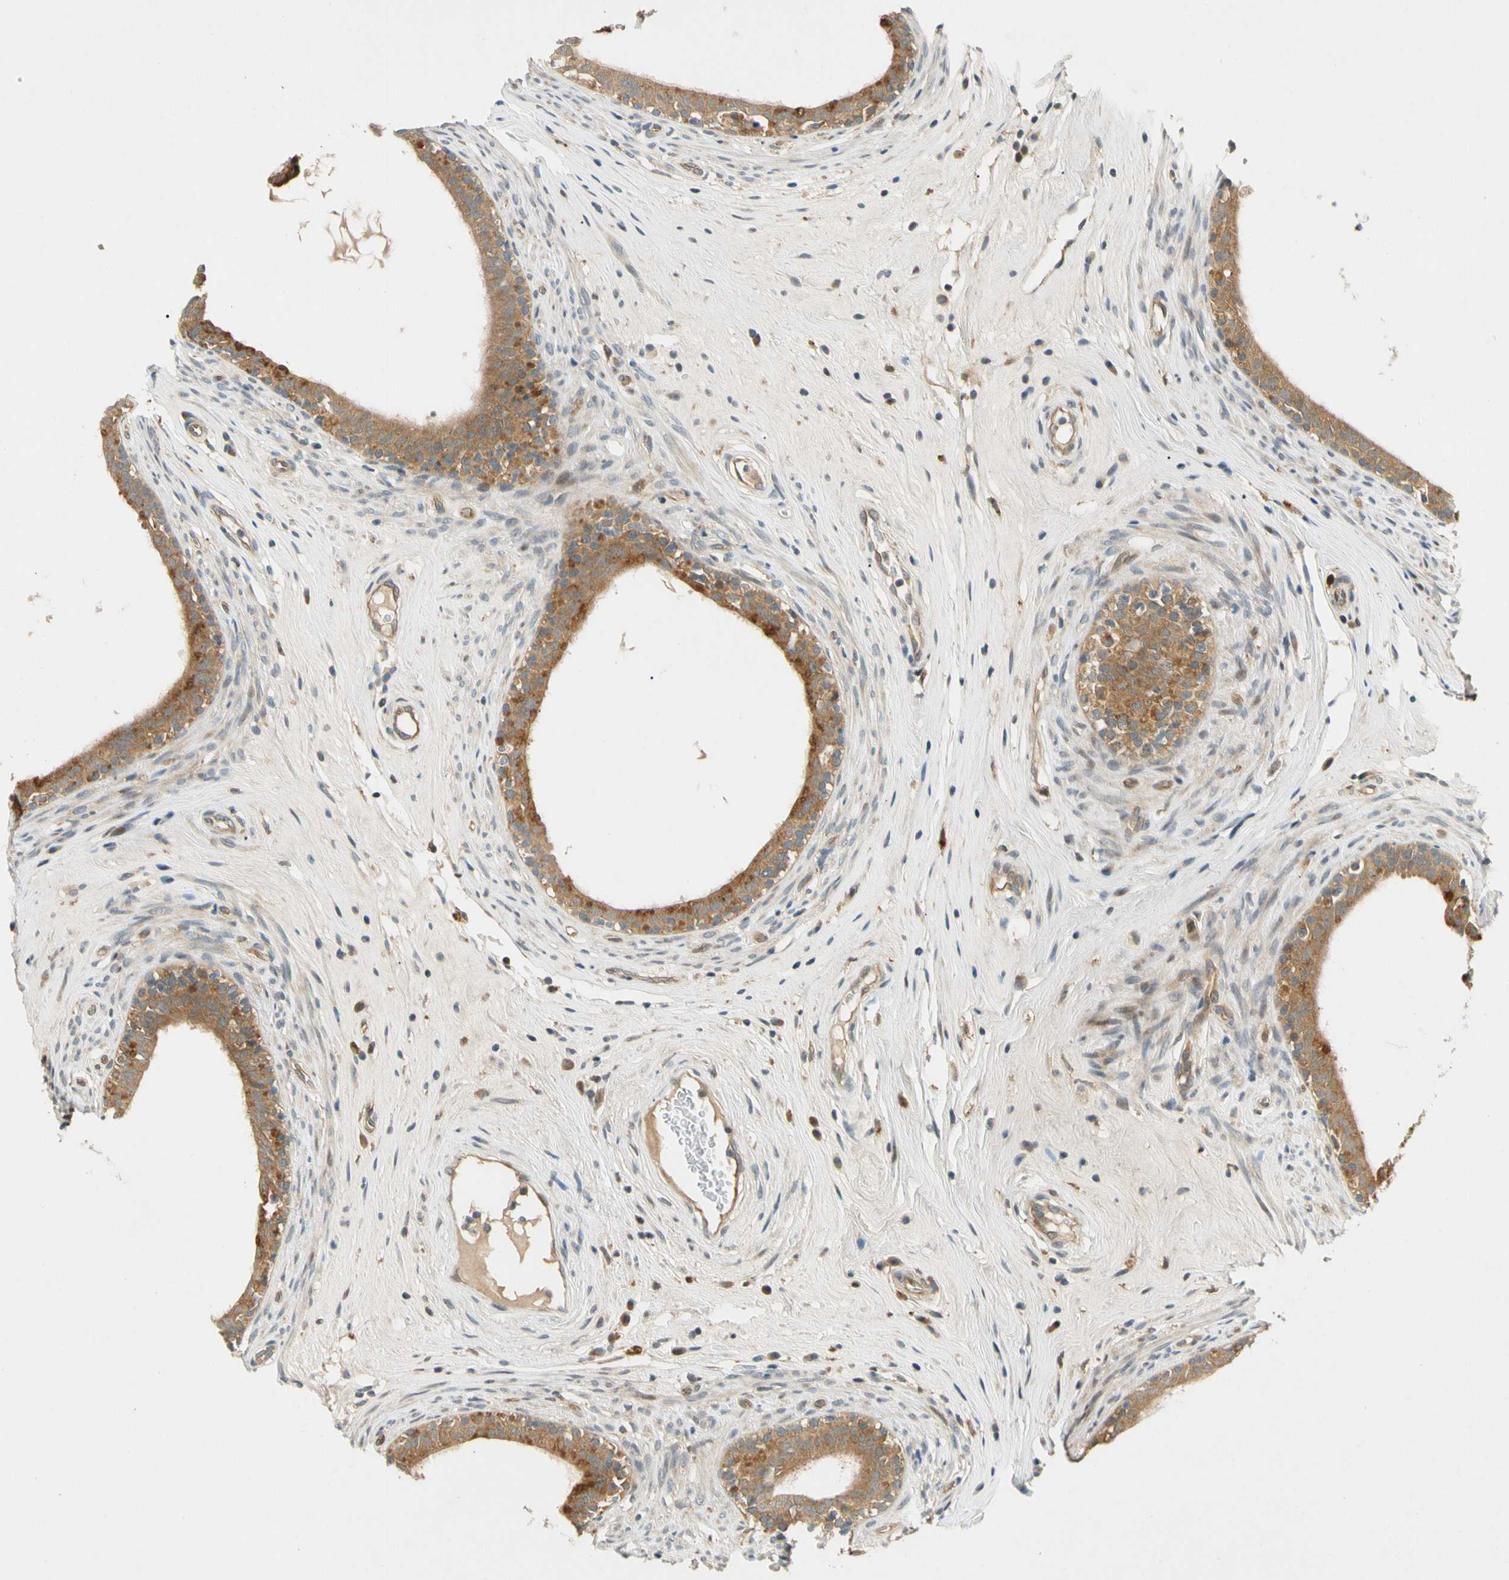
{"staining": {"intensity": "weak", "quantity": ">75%", "location": "cytoplasmic/membranous"}, "tissue": "epididymis", "cell_type": "Glandular cells", "image_type": "normal", "snomed": [{"axis": "morphology", "description": "Normal tissue, NOS"}, {"axis": "morphology", "description": "Inflammation, NOS"}, {"axis": "topography", "description": "Epididymis"}], "caption": "This photomicrograph exhibits IHC staining of benign epididymis, with low weak cytoplasmic/membranous expression in about >75% of glandular cells.", "gene": "GATD1", "patient": {"sex": "male", "age": 84}}